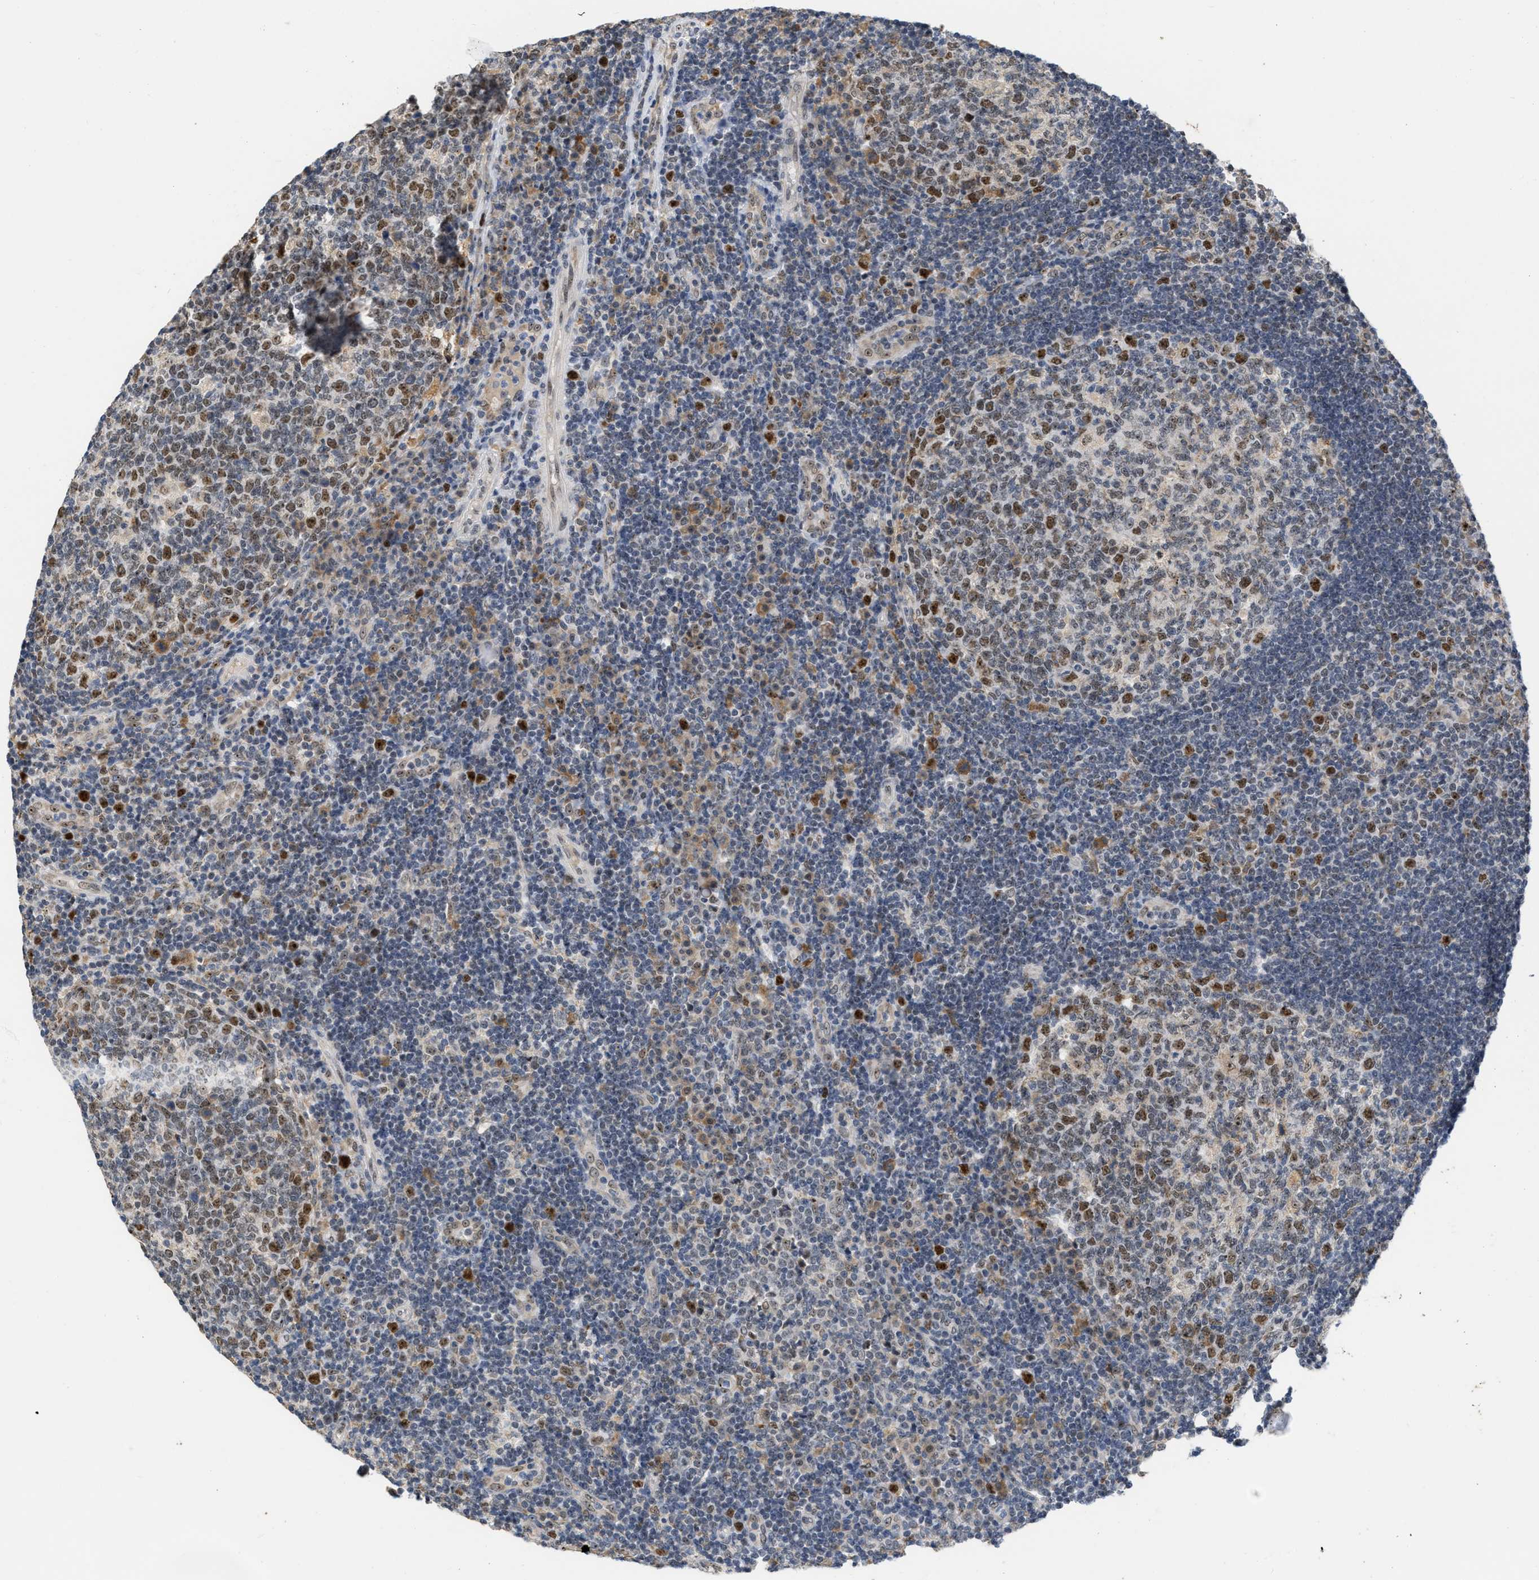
{"staining": {"intensity": "moderate", "quantity": "25%-75%", "location": "nuclear"}, "tissue": "tonsil", "cell_type": "Germinal center cells", "image_type": "normal", "snomed": [{"axis": "morphology", "description": "Normal tissue, NOS"}, {"axis": "topography", "description": "Tonsil"}], "caption": "Immunohistochemistry (IHC) photomicrograph of normal tonsil: human tonsil stained using immunohistochemistry (IHC) demonstrates medium levels of moderate protein expression localized specifically in the nuclear of germinal center cells, appearing as a nuclear brown color.", "gene": "ELAC2", "patient": {"sex": "female", "age": 40}}